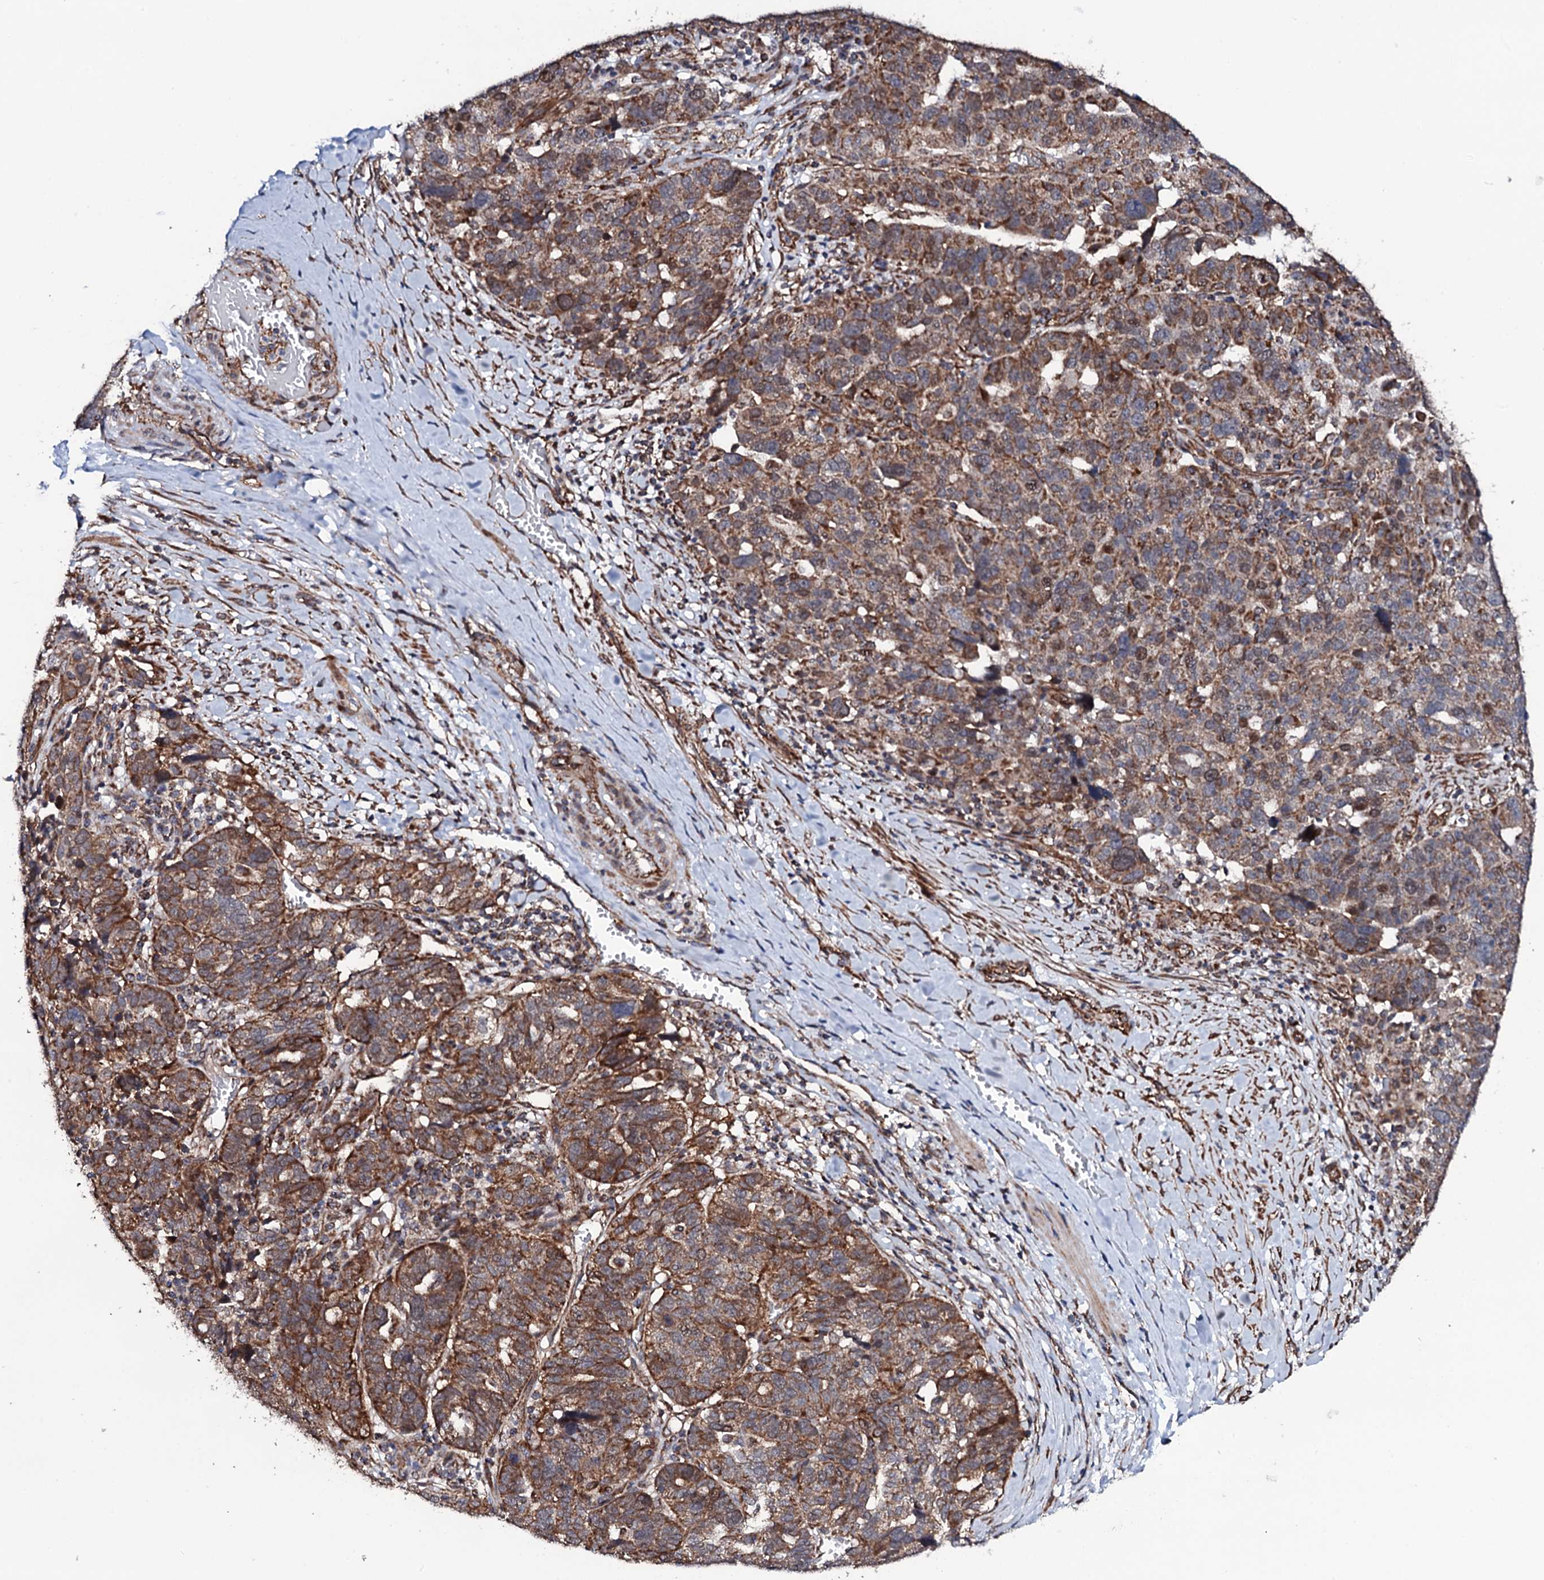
{"staining": {"intensity": "moderate", "quantity": ">75%", "location": "cytoplasmic/membranous"}, "tissue": "ovarian cancer", "cell_type": "Tumor cells", "image_type": "cancer", "snomed": [{"axis": "morphology", "description": "Cystadenocarcinoma, serous, NOS"}, {"axis": "topography", "description": "Ovary"}], "caption": "Tumor cells display medium levels of moderate cytoplasmic/membranous staining in about >75% of cells in human serous cystadenocarcinoma (ovarian).", "gene": "MTIF3", "patient": {"sex": "female", "age": 59}}